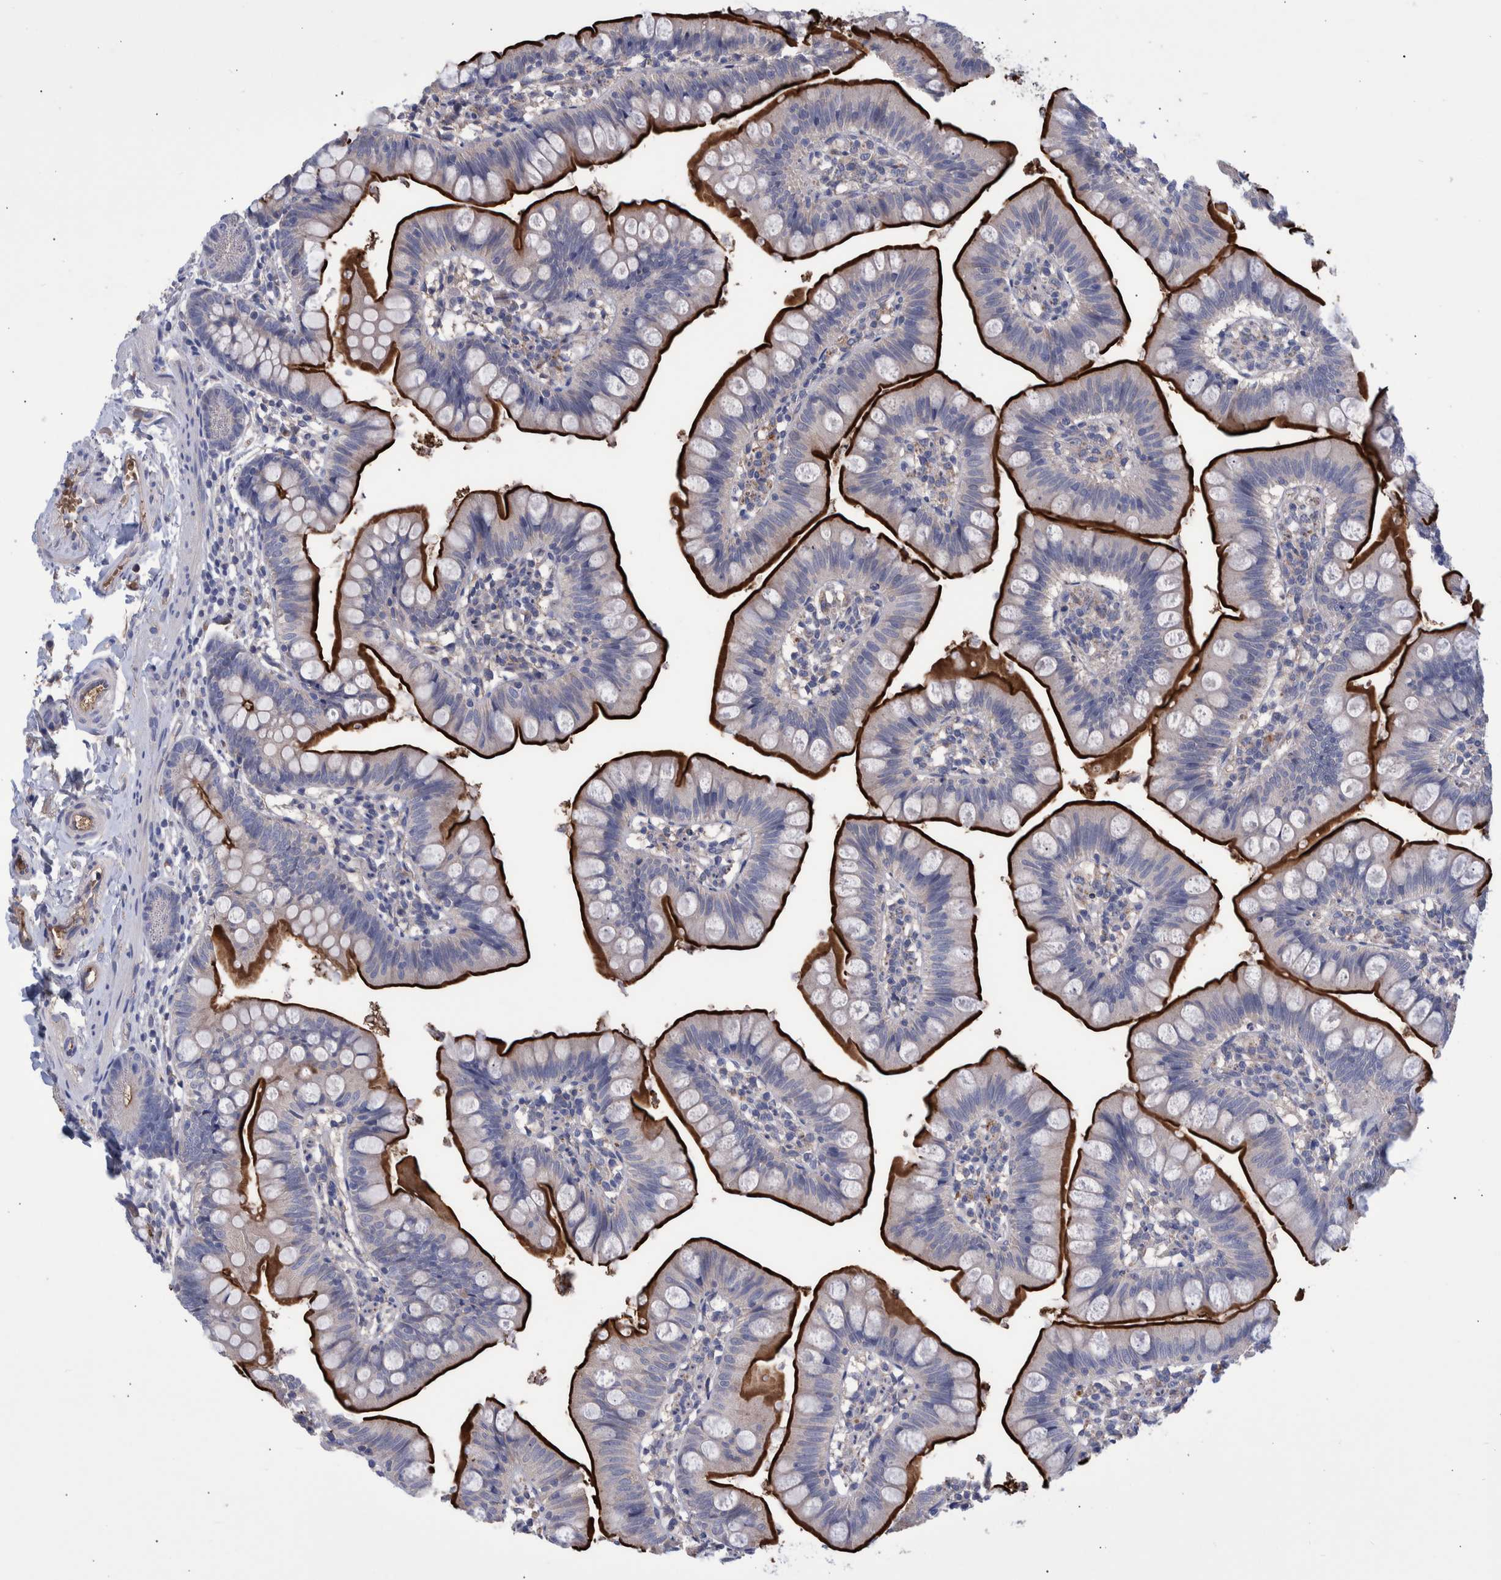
{"staining": {"intensity": "strong", "quantity": ">75%", "location": "cytoplasmic/membranous"}, "tissue": "small intestine", "cell_type": "Glandular cells", "image_type": "normal", "snomed": [{"axis": "morphology", "description": "Normal tissue, NOS"}, {"axis": "topography", "description": "Small intestine"}], "caption": "Glandular cells show strong cytoplasmic/membranous expression in about >75% of cells in normal small intestine. The staining was performed using DAB (3,3'-diaminobenzidine) to visualize the protein expression in brown, while the nuclei were stained in blue with hematoxylin (Magnification: 20x).", "gene": "DLL4", "patient": {"sex": "male", "age": 7}}